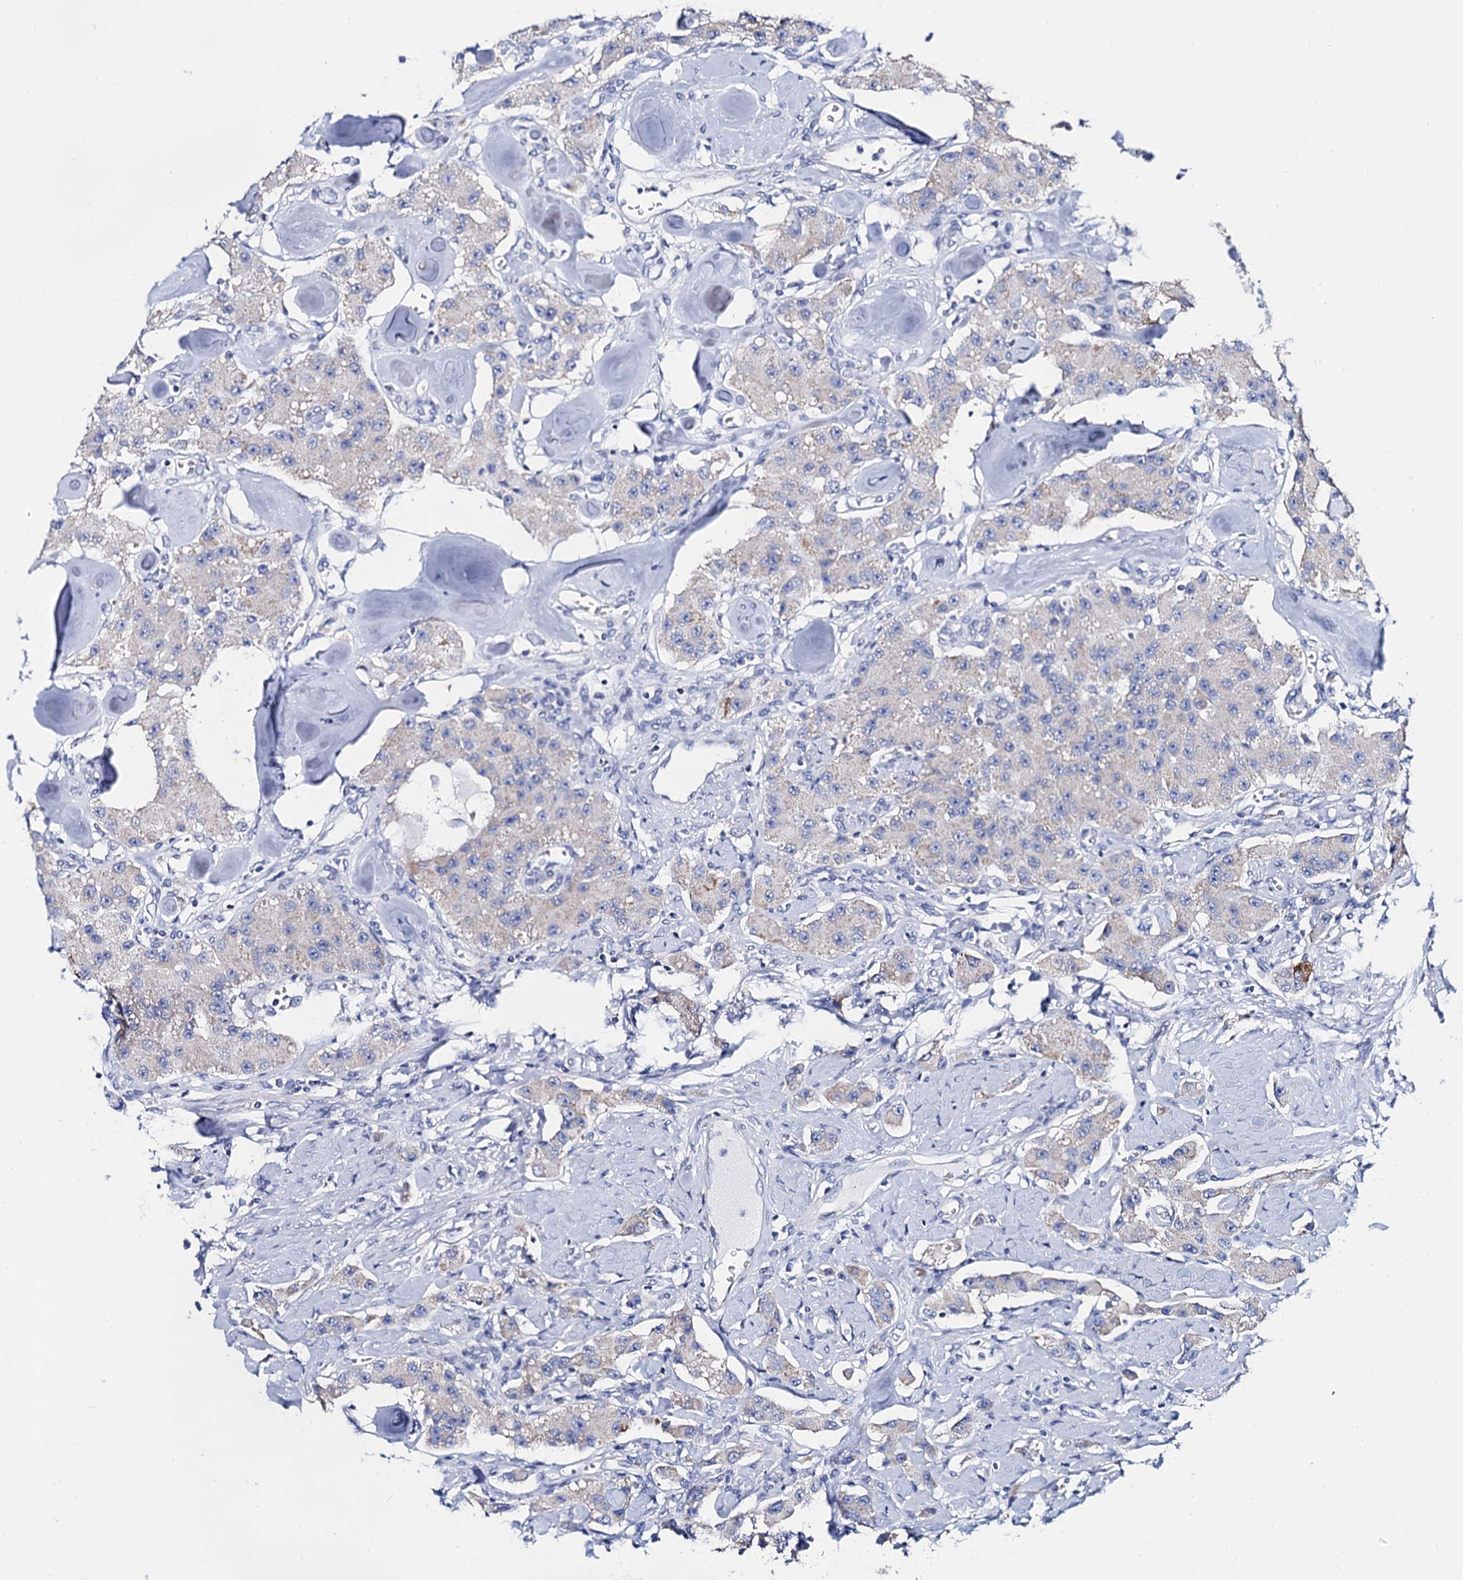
{"staining": {"intensity": "weak", "quantity": "25%-75%", "location": "cytoplasmic/membranous"}, "tissue": "carcinoid", "cell_type": "Tumor cells", "image_type": "cancer", "snomed": [{"axis": "morphology", "description": "Carcinoid, malignant, NOS"}, {"axis": "topography", "description": "Pancreas"}], "caption": "Immunohistochemical staining of carcinoid exhibits low levels of weak cytoplasmic/membranous expression in approximately 25%-75% of tumor cells.", "gene": "ACADSB", "patient": {"sex": "male", "age": 41}}